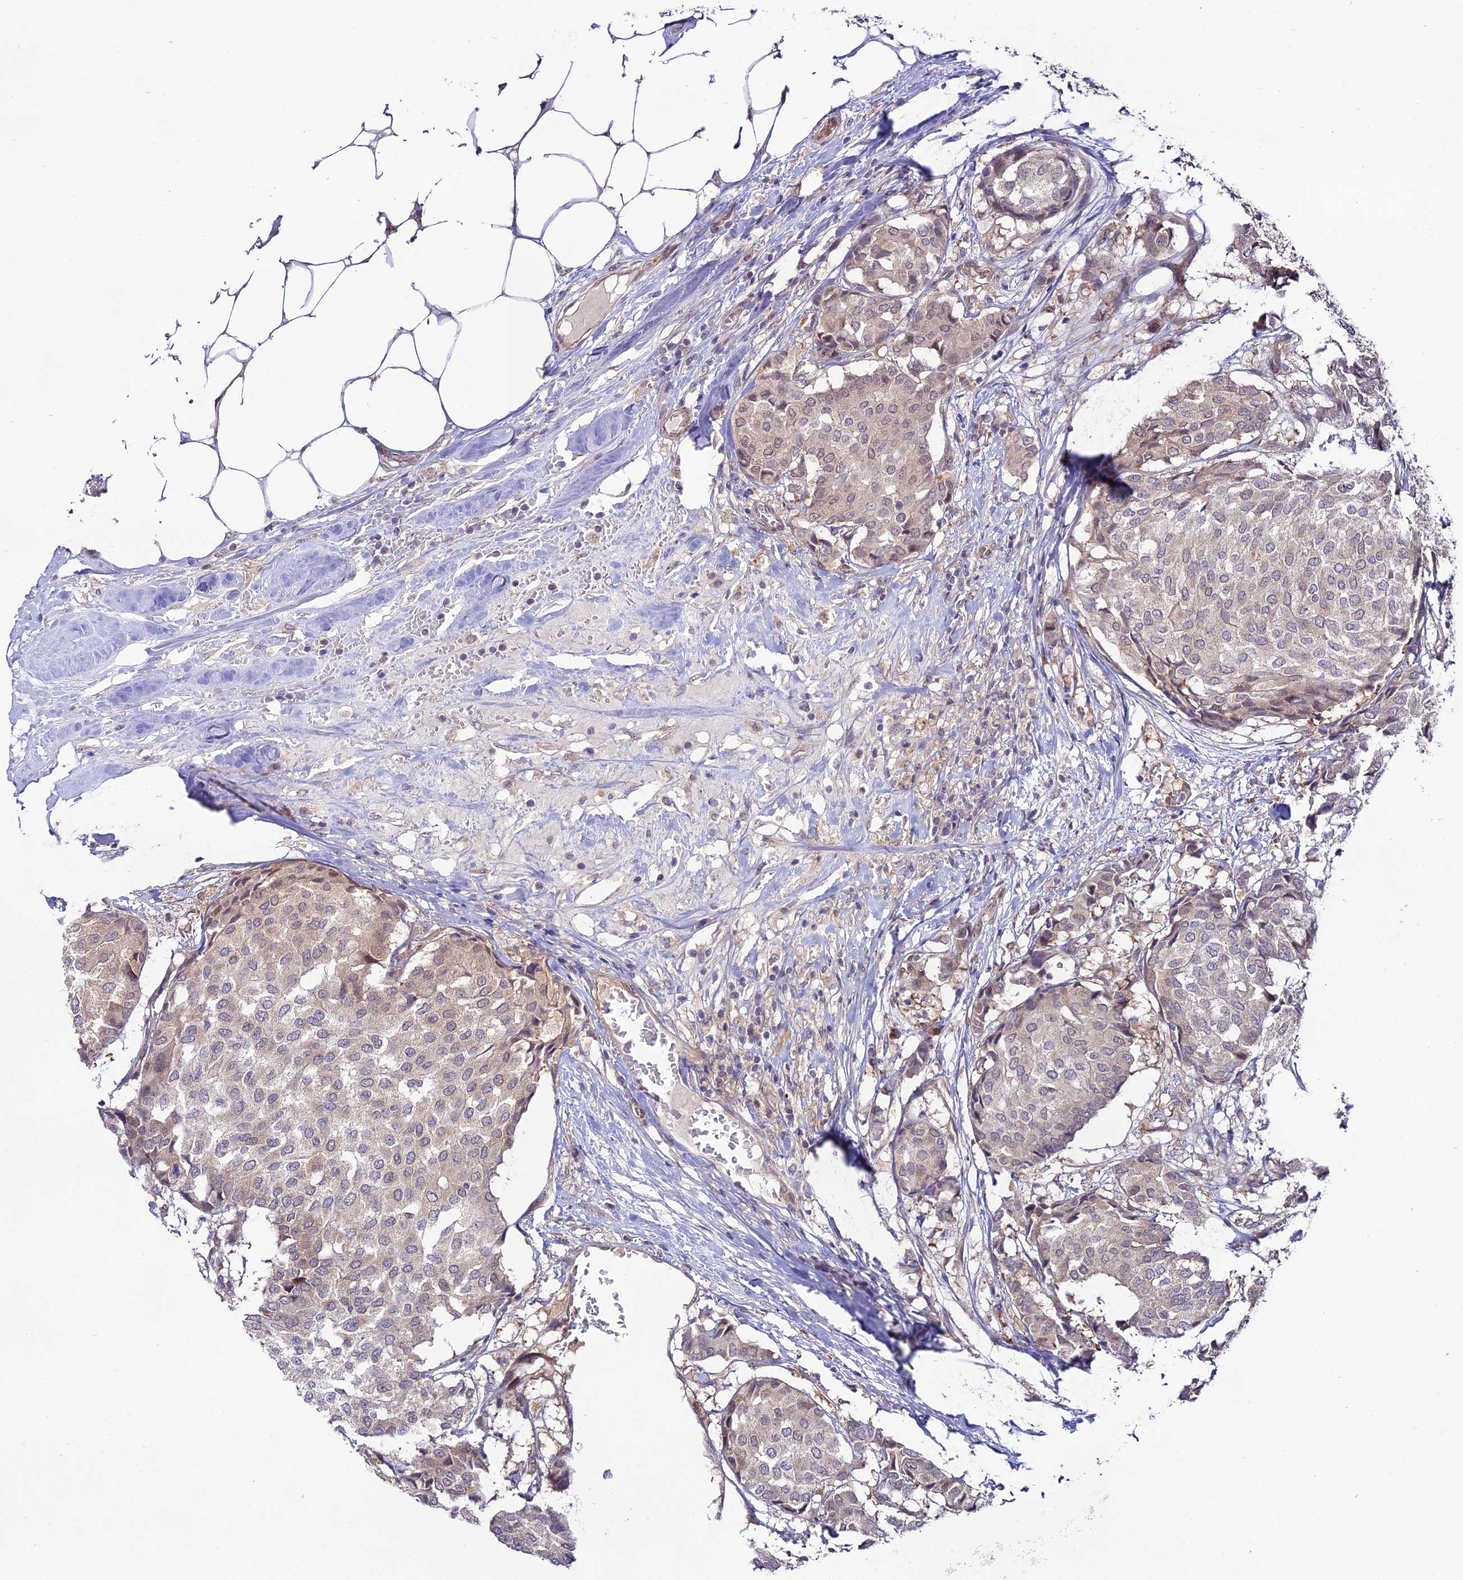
{"staining": {"intensity": "weak", "quantity": "25%-75%", "location": "cytoplasmic/membranous"}, "tissue": "breast cancer", "cell_type": "Tumor cells", "image_type": "cancer", "snomed": [{"axis": "morphology", "description": "Duct carcinoma"}, {"axis": "topography", "description": "Breast"}], "caption": "IHC image of neoplastic tissue: human breast cancer stained using immunohistochemistry (IHC) exhibits low levels of weak protein expression localized specifically in the cytoplasmic/membranous of tumor cells, appearing as a cytoplasmic/membranous brown color.", "gene": "TRIM40", "patient": {"sex": "female", "age": 75}}